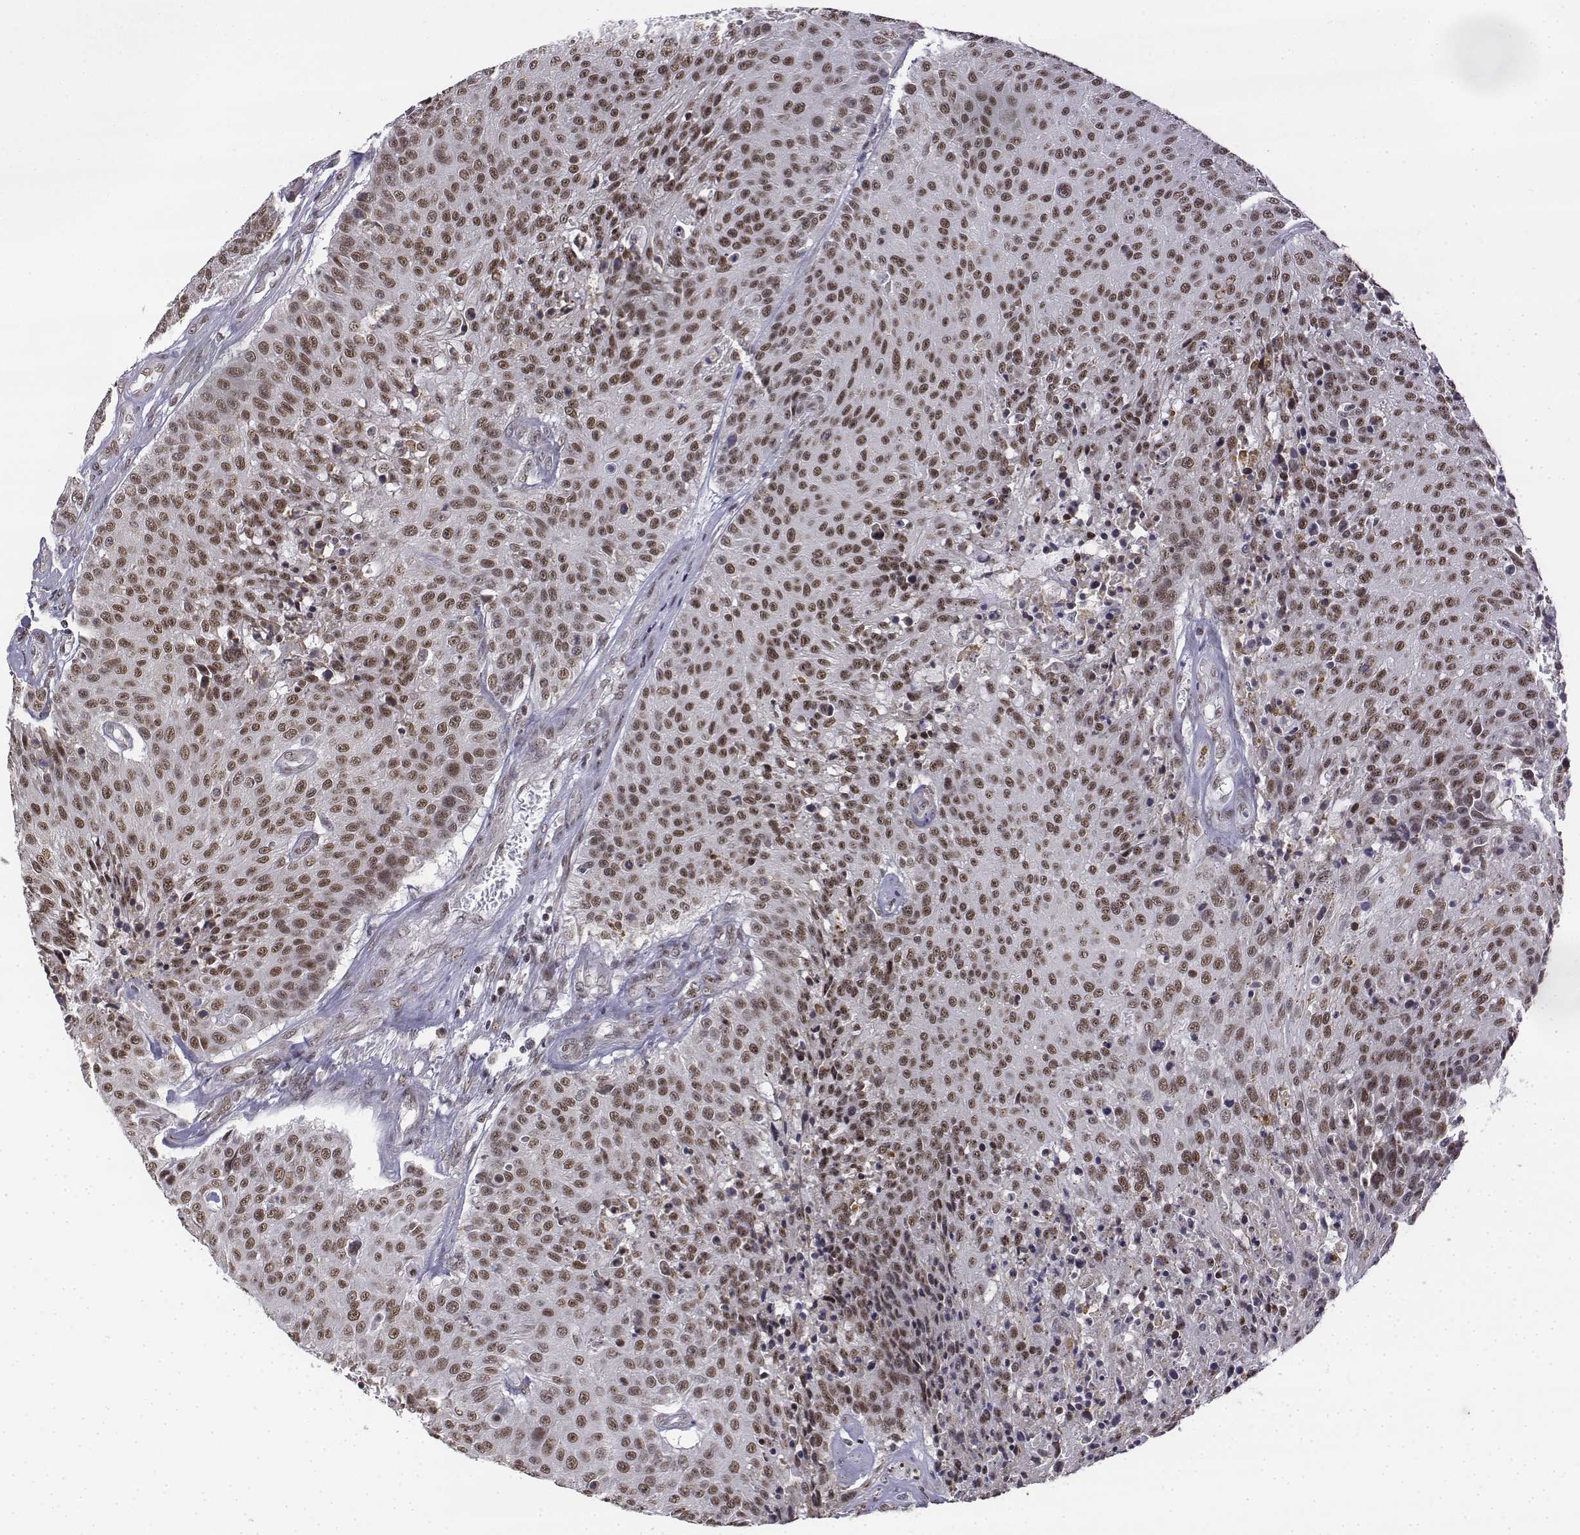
{"staining": {"intensity": "moderate", "quantity": ">75%", "location": "nuclear"}, "tissue": "urothelial cancer", "cell_type": "Tumor cells", "image_type": "cancer", "snomed": [{"axis": "morphology", "description": "Urothelial carcinoma, NOS"}, {"axis": "topography", "description": "Urinary bladder"}], "caption": "Immunohistochemistry of human urothelial cancer demonstrates medium levels of moderate nuclear expression in about >75% of tumor cells. (brown staining indicates protein expression, while blue staining denotes nuclei).", "gene": "SETD1A", "patient": {"sex": "male", "age": 55}}